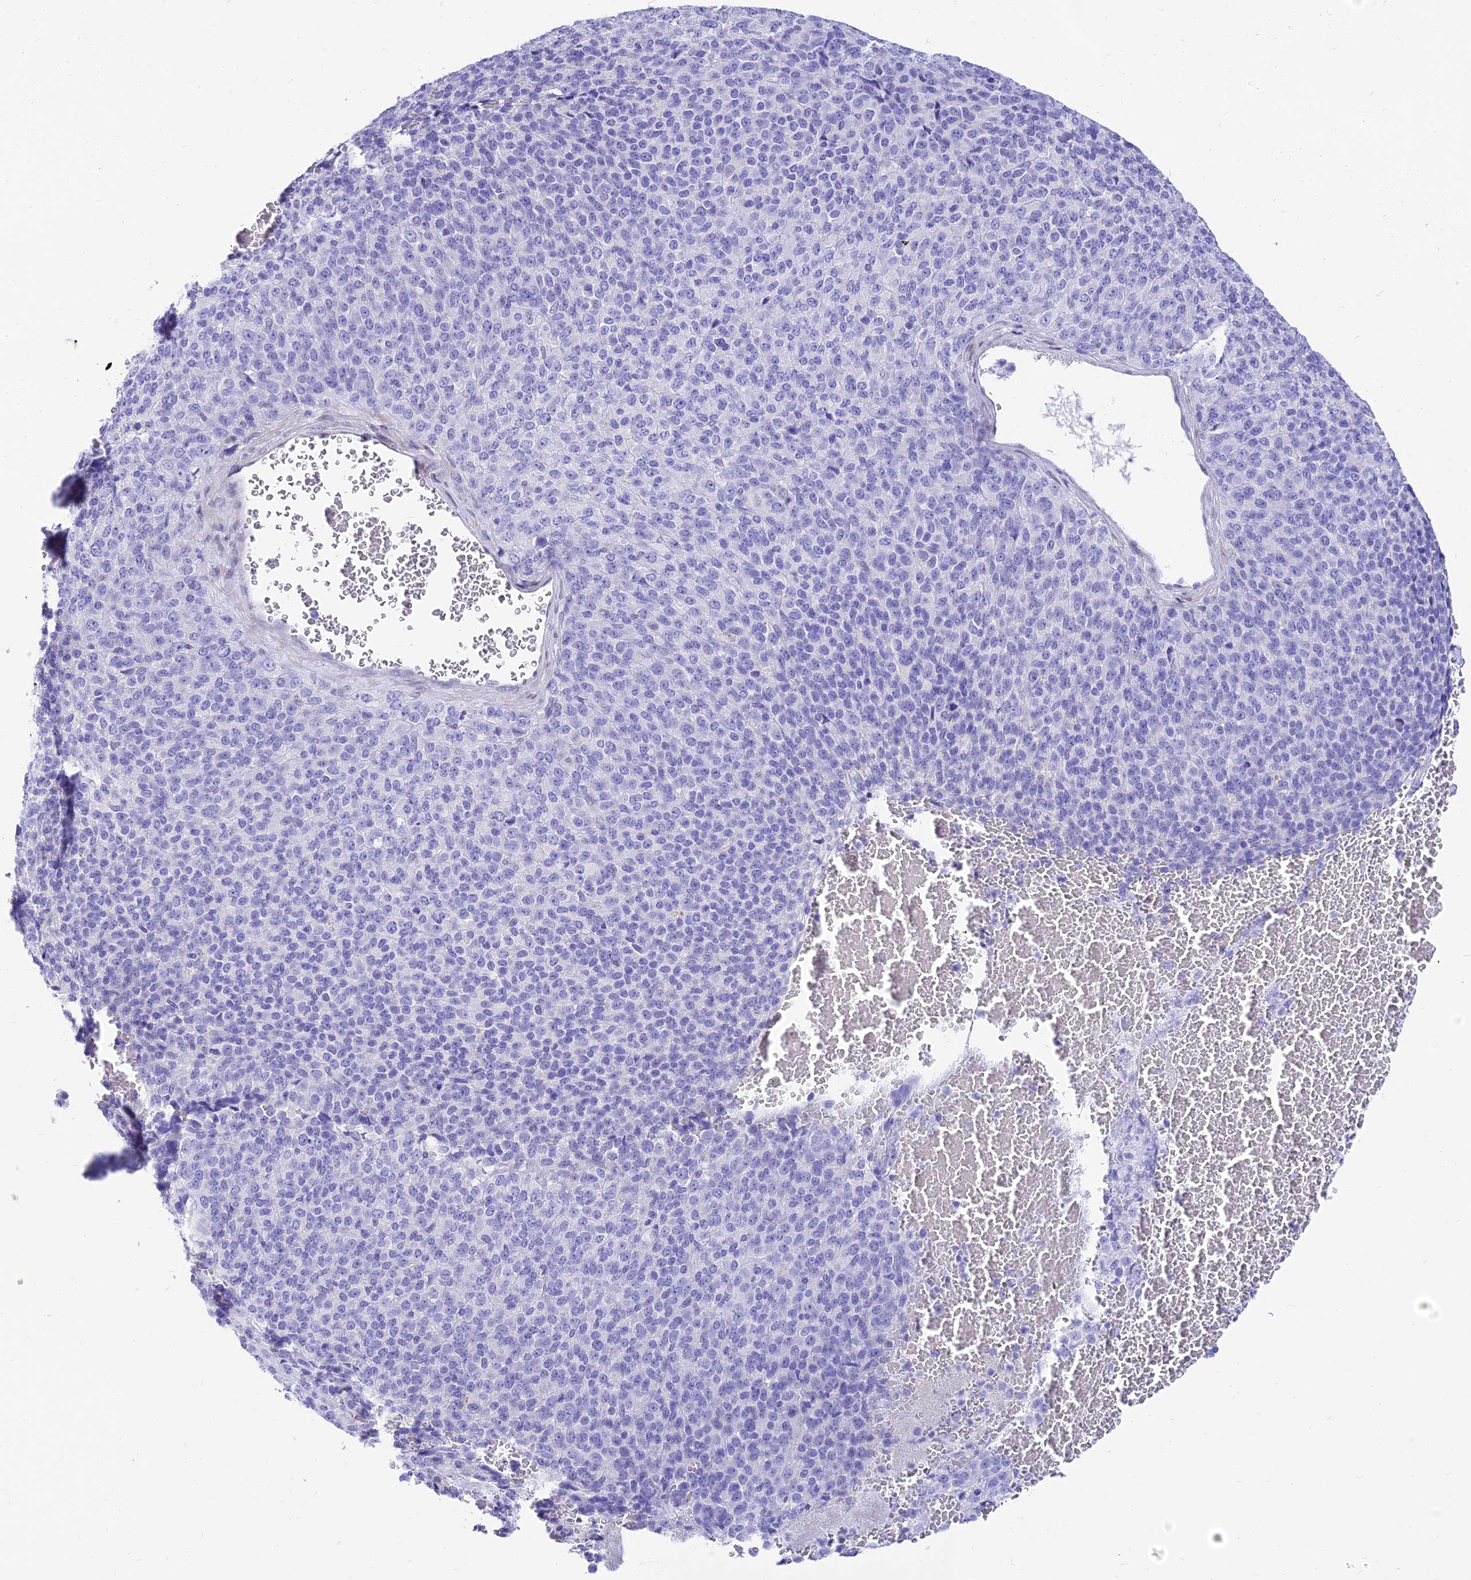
{"staining": {"intensity": "negative", "quantity": "none", "location": "none"}, "tissue": "melanoma", "cell_type": "Tumor cells", "image_type": "cancer", "snomed": [{"axis": "morphology", "description": "Malignant melanoma, Metastatic site"}, {"axis": "topography", "description": "Brain"}], "caption": "A photomicrograph of human melanoma is negative for staining in tumor cells.", "gene": "TAC3", "patient": {"sex": "female", "age": 56}}